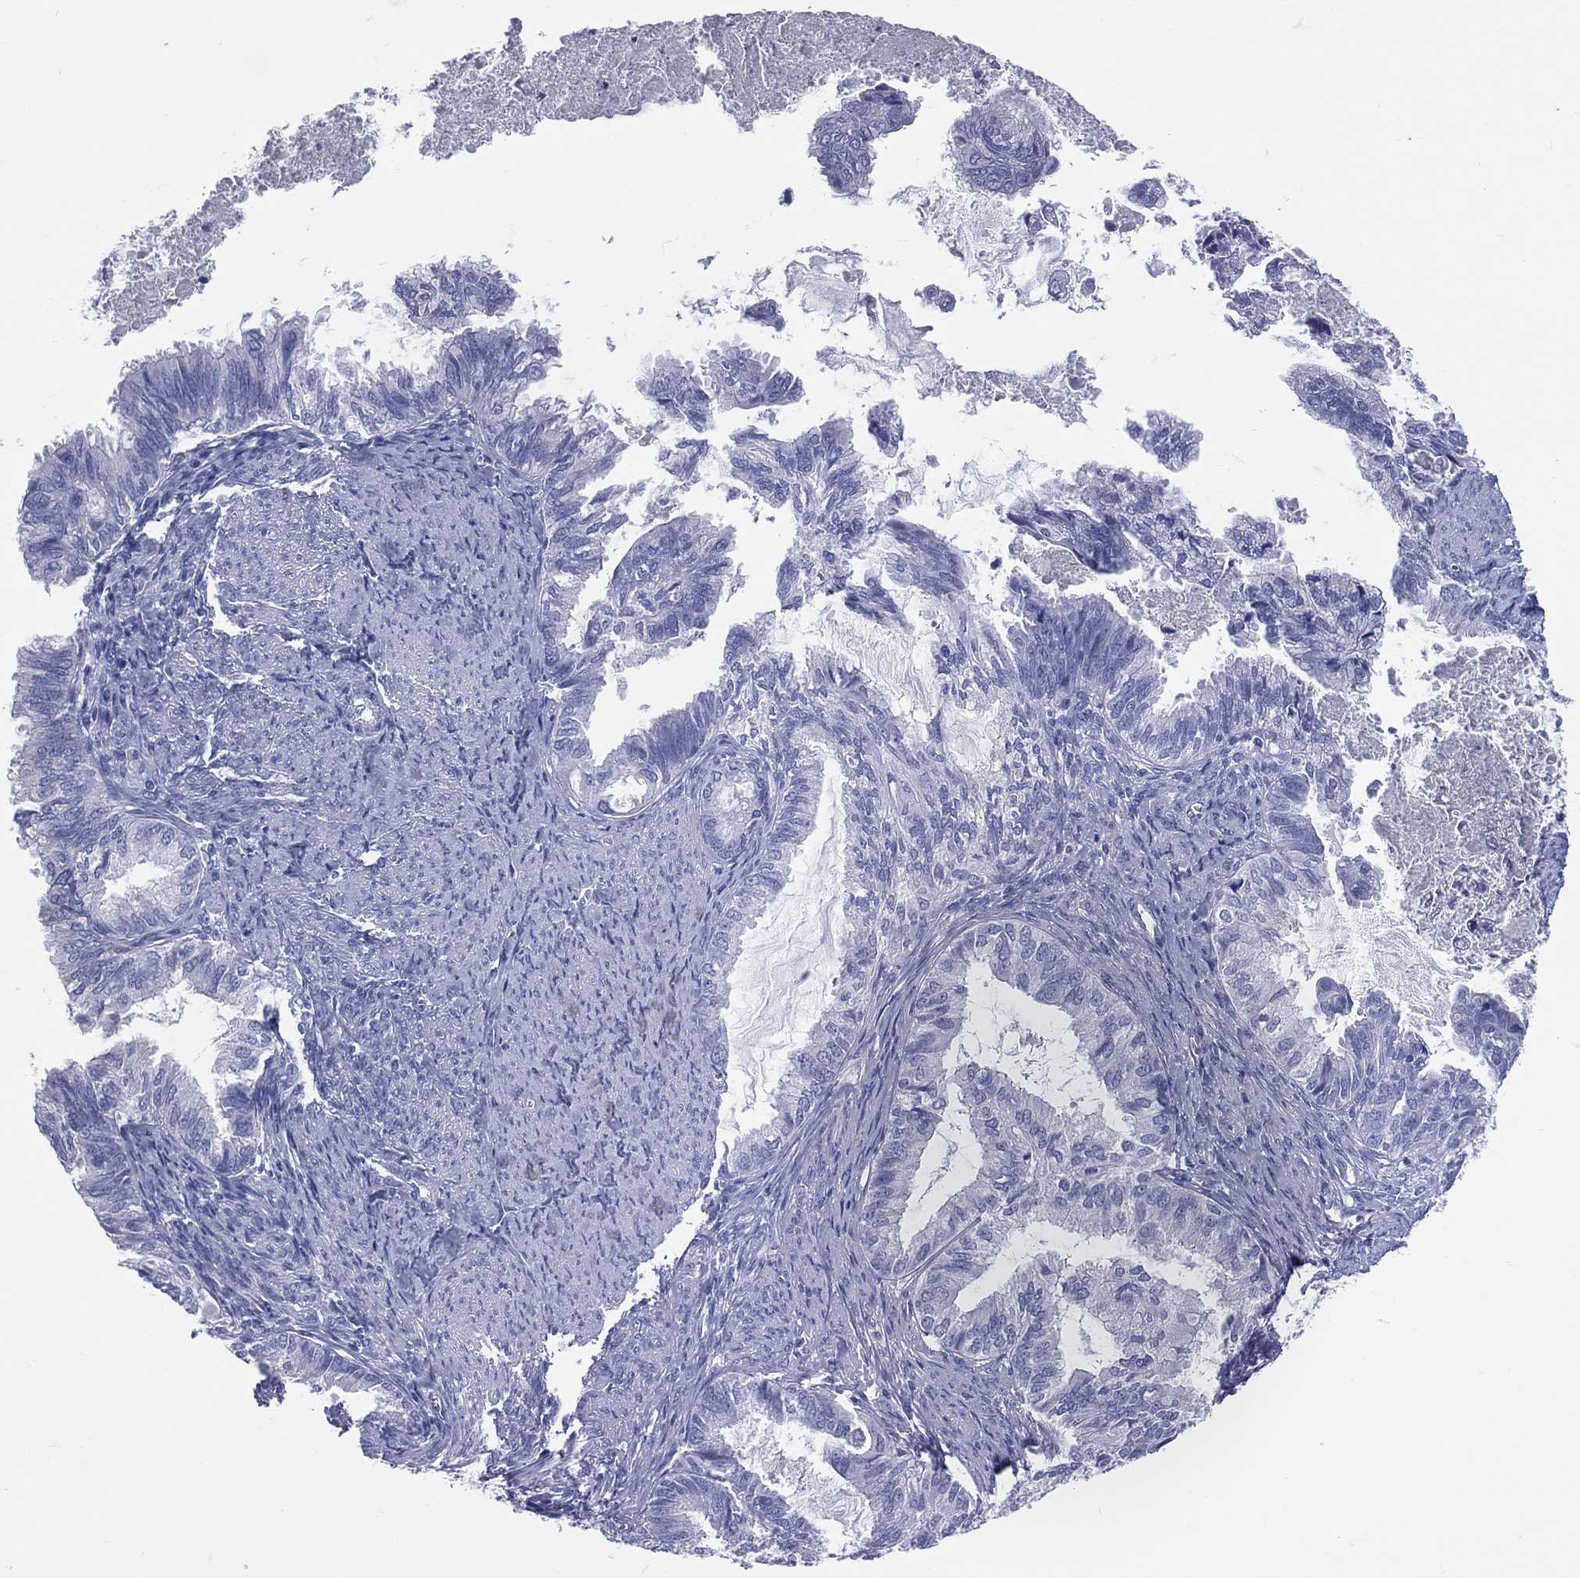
{"staining": {"intensity": "negative", "quantity": "none", "location": "none"}, "tissue": "endometrial cancer", "cell_type": "Tumor cells", "image_type": "cancer", "snomed": [{"axis": "morphology", "description": "Adenocarcinoma, NOS"}, {"axis": "topography", "description": "Endometrium"}], "caption": "Immunohistochemistry of human endometrial adenocarcinoma shows no staining in tumor cells.", "gene": "CYLC1", "patient": {"sex": "female", "age": 86}}